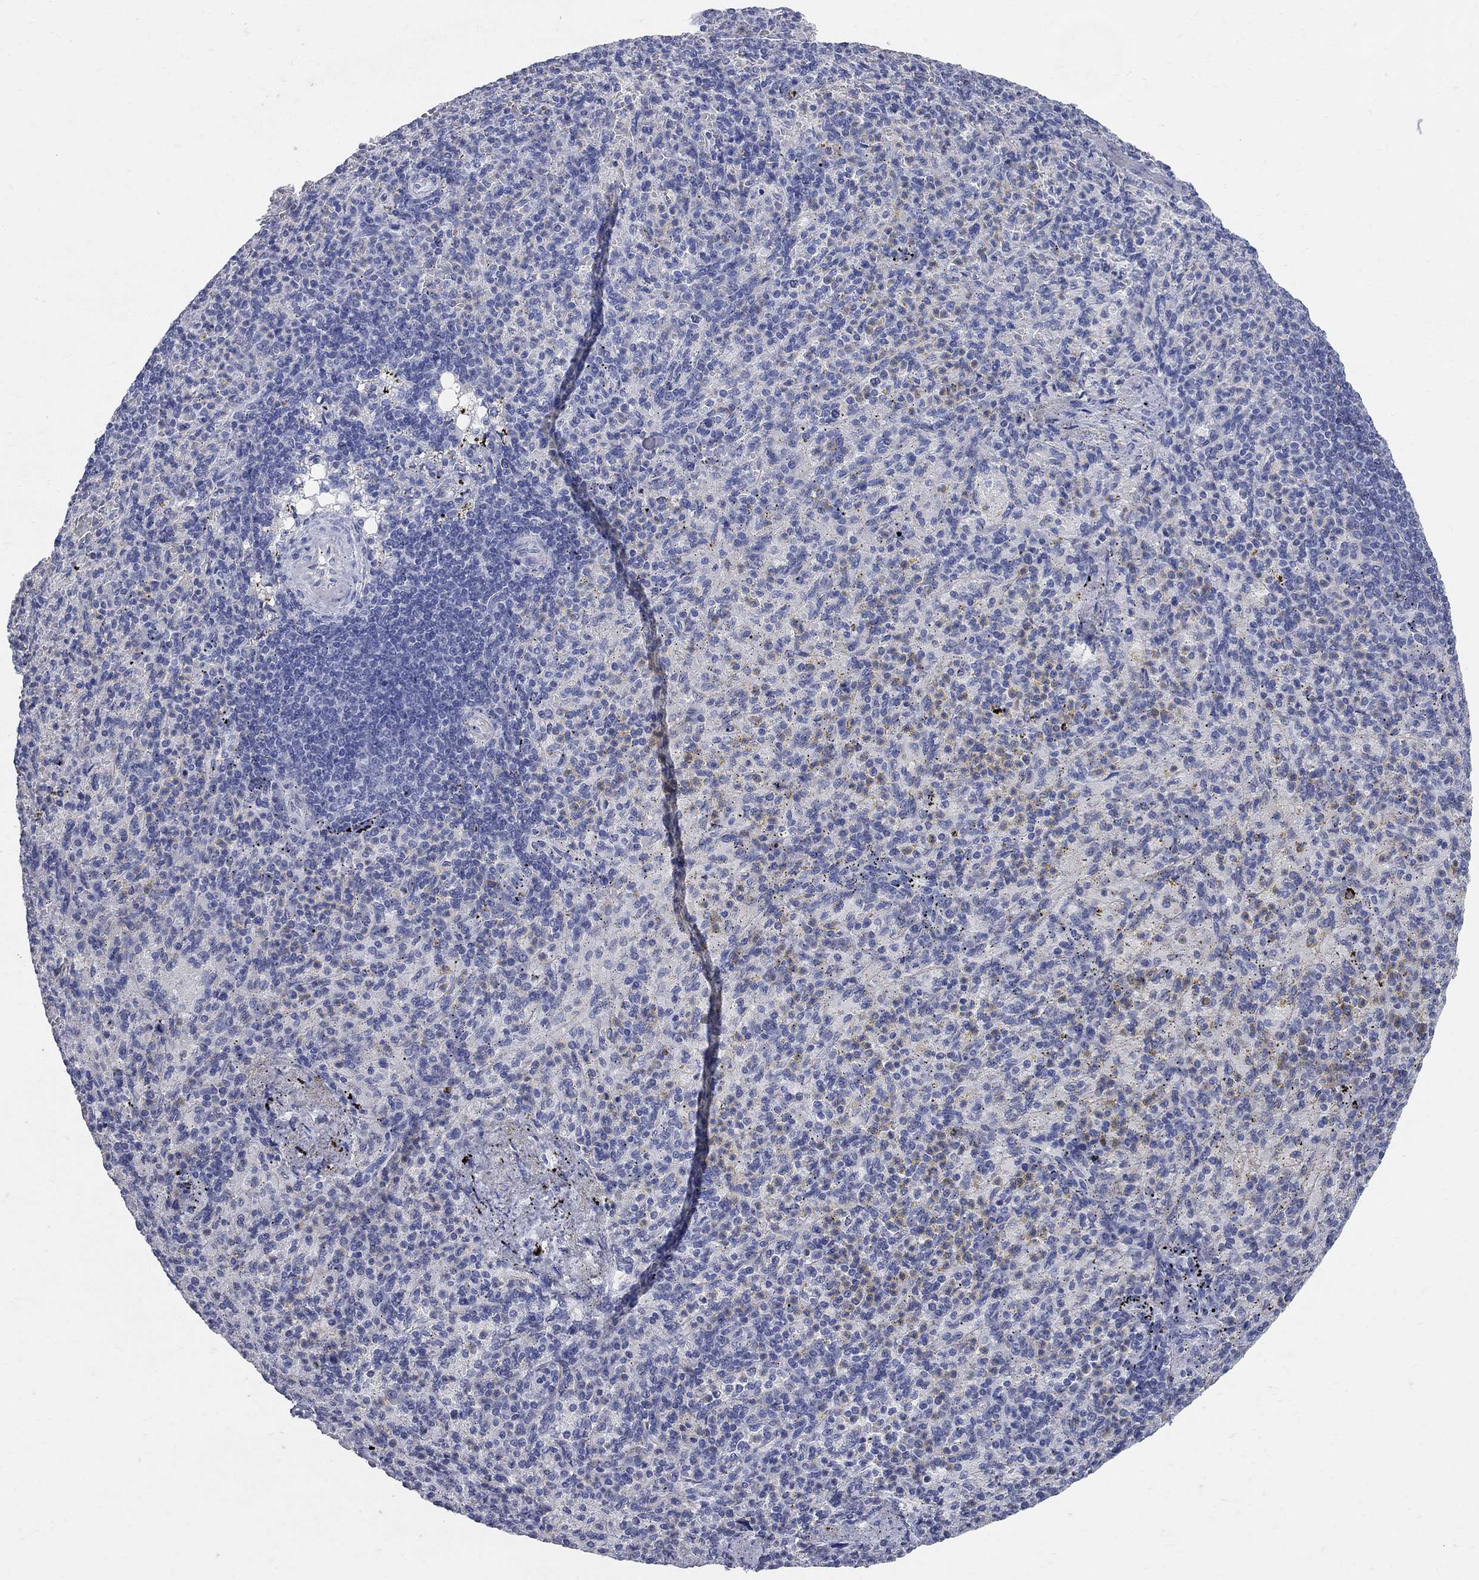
{"staining": {"intensity": "negative", "quantity": "none", "location": "none"}, "tissue": "spleen", "cell_type": "Cells in red pulp", "image_type": "normal", "snomed": [{"axis": "morphology", "description": "Normal tissue, NOS"}, {"axis": "topography", "description": "Spleen"}], "caption": "An image of human spleen is negative for staining in cells in red pulp. (Stains: DAB (3,3'-diaminobenzidine) immunohistochemistry (IHC) with hematoxylin counter stain, Microscopy: brightfield microscopy at high magnification).", "gene": "AOX1", "patient": {"sex": "female", "age": 74}}